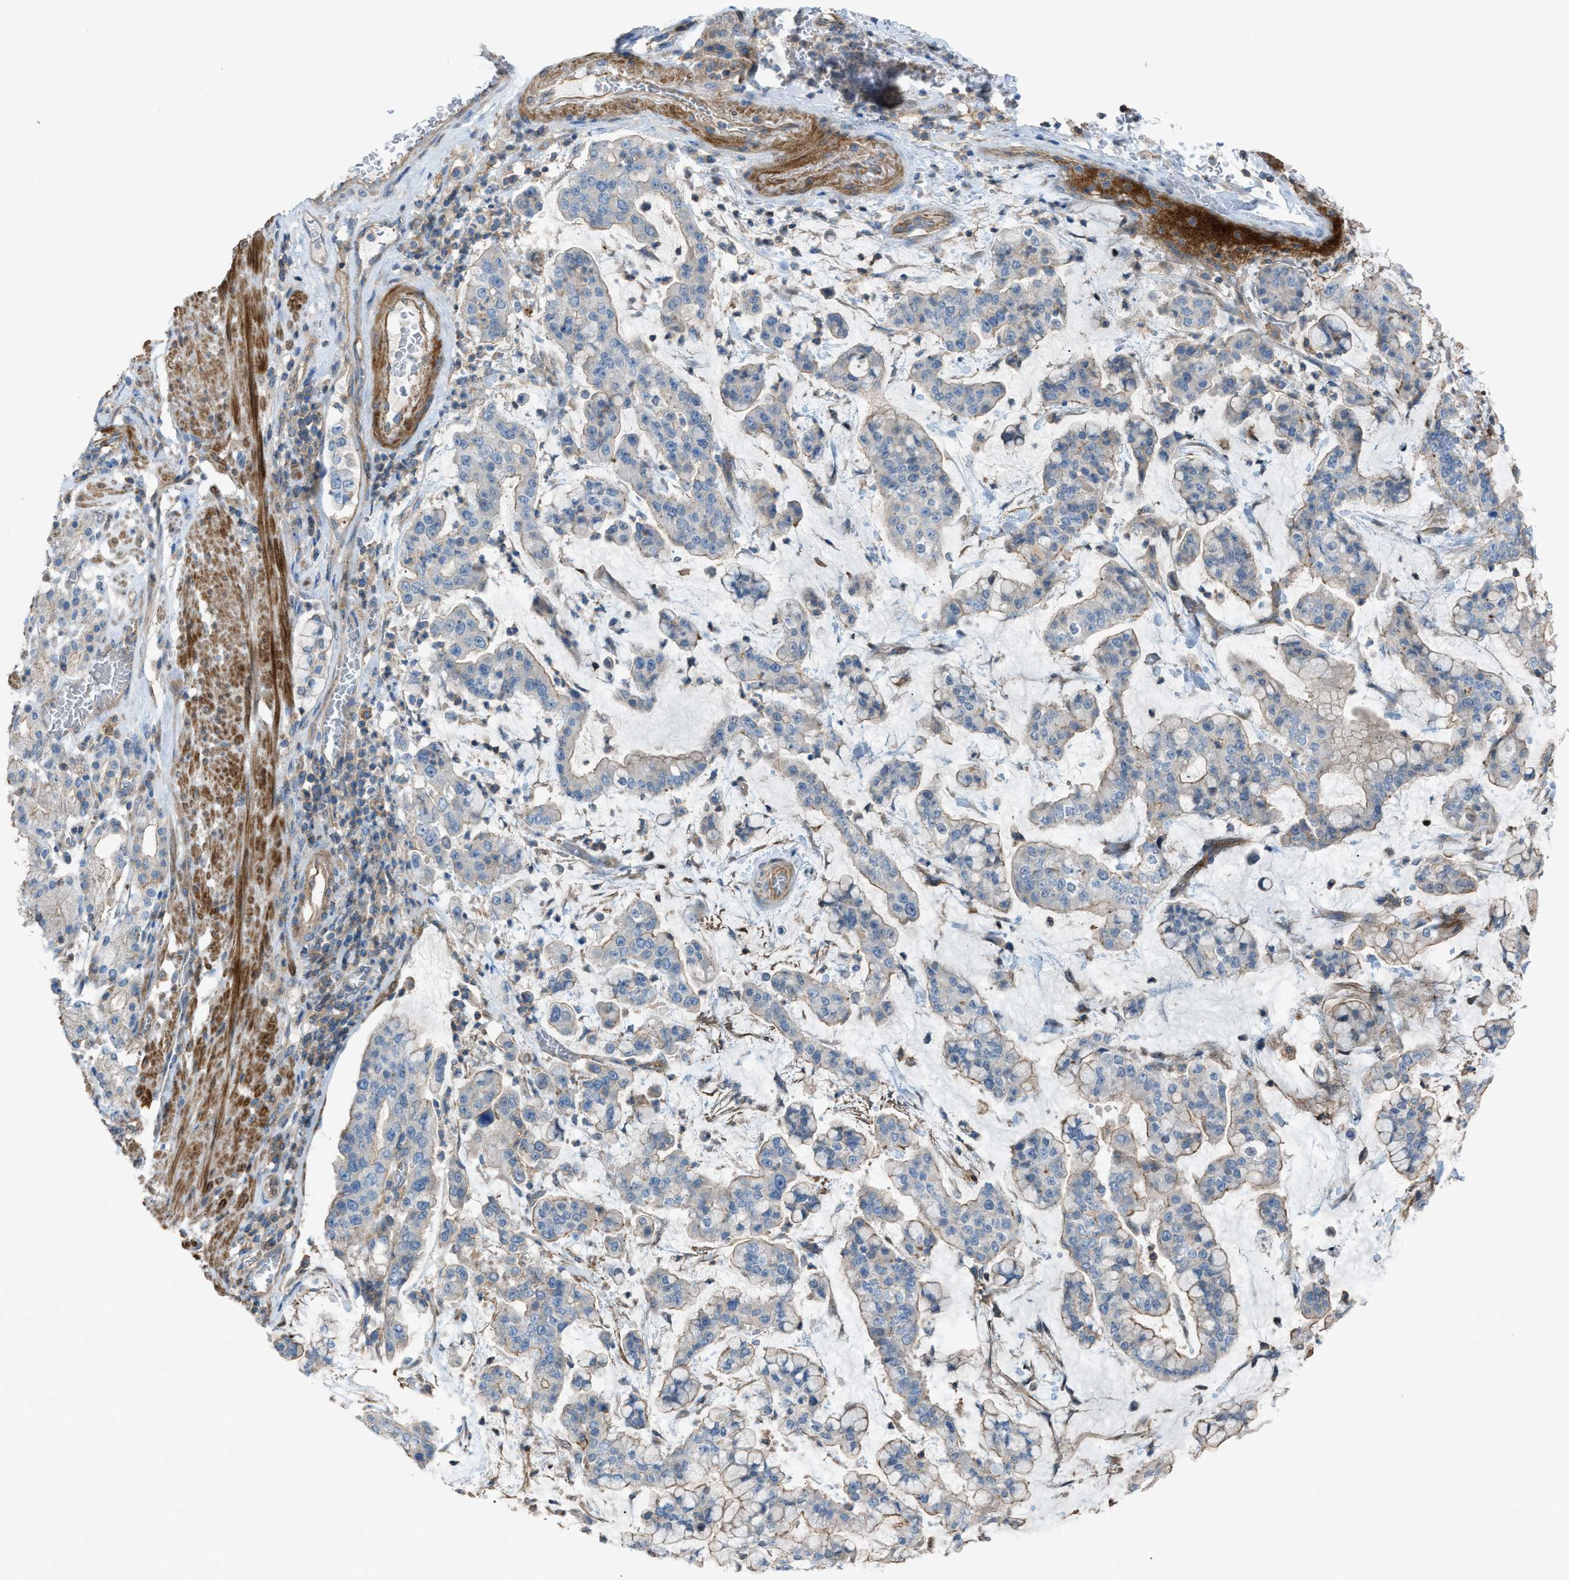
{"staining": {"intensity": "moderate", "quantity": "<25%", "location": "cytoplasmic/membranous"}, "tissue": "stomach cancer", "cell_type": "Tumor cells", "image_type": "cancer", "snomed": [{"axis": "morphology", "description": "Normal tissue, NOS"}, {"axis": "morphology", "description": "Adenocarcinoma, NOS"}, {"axis": "topography", "description": "Stomach, upper"}, {"axis": "topography", "description": "Stomach"}], "caption": "Brown immunohistochemical staining in stomach cancer (adenocarcinoma) shows moderate cytoplasmic/membranous expression in approximately <25% of tumor cells.", "gene": "NCK2", "patient": {"sex": "male", "age": 76}}